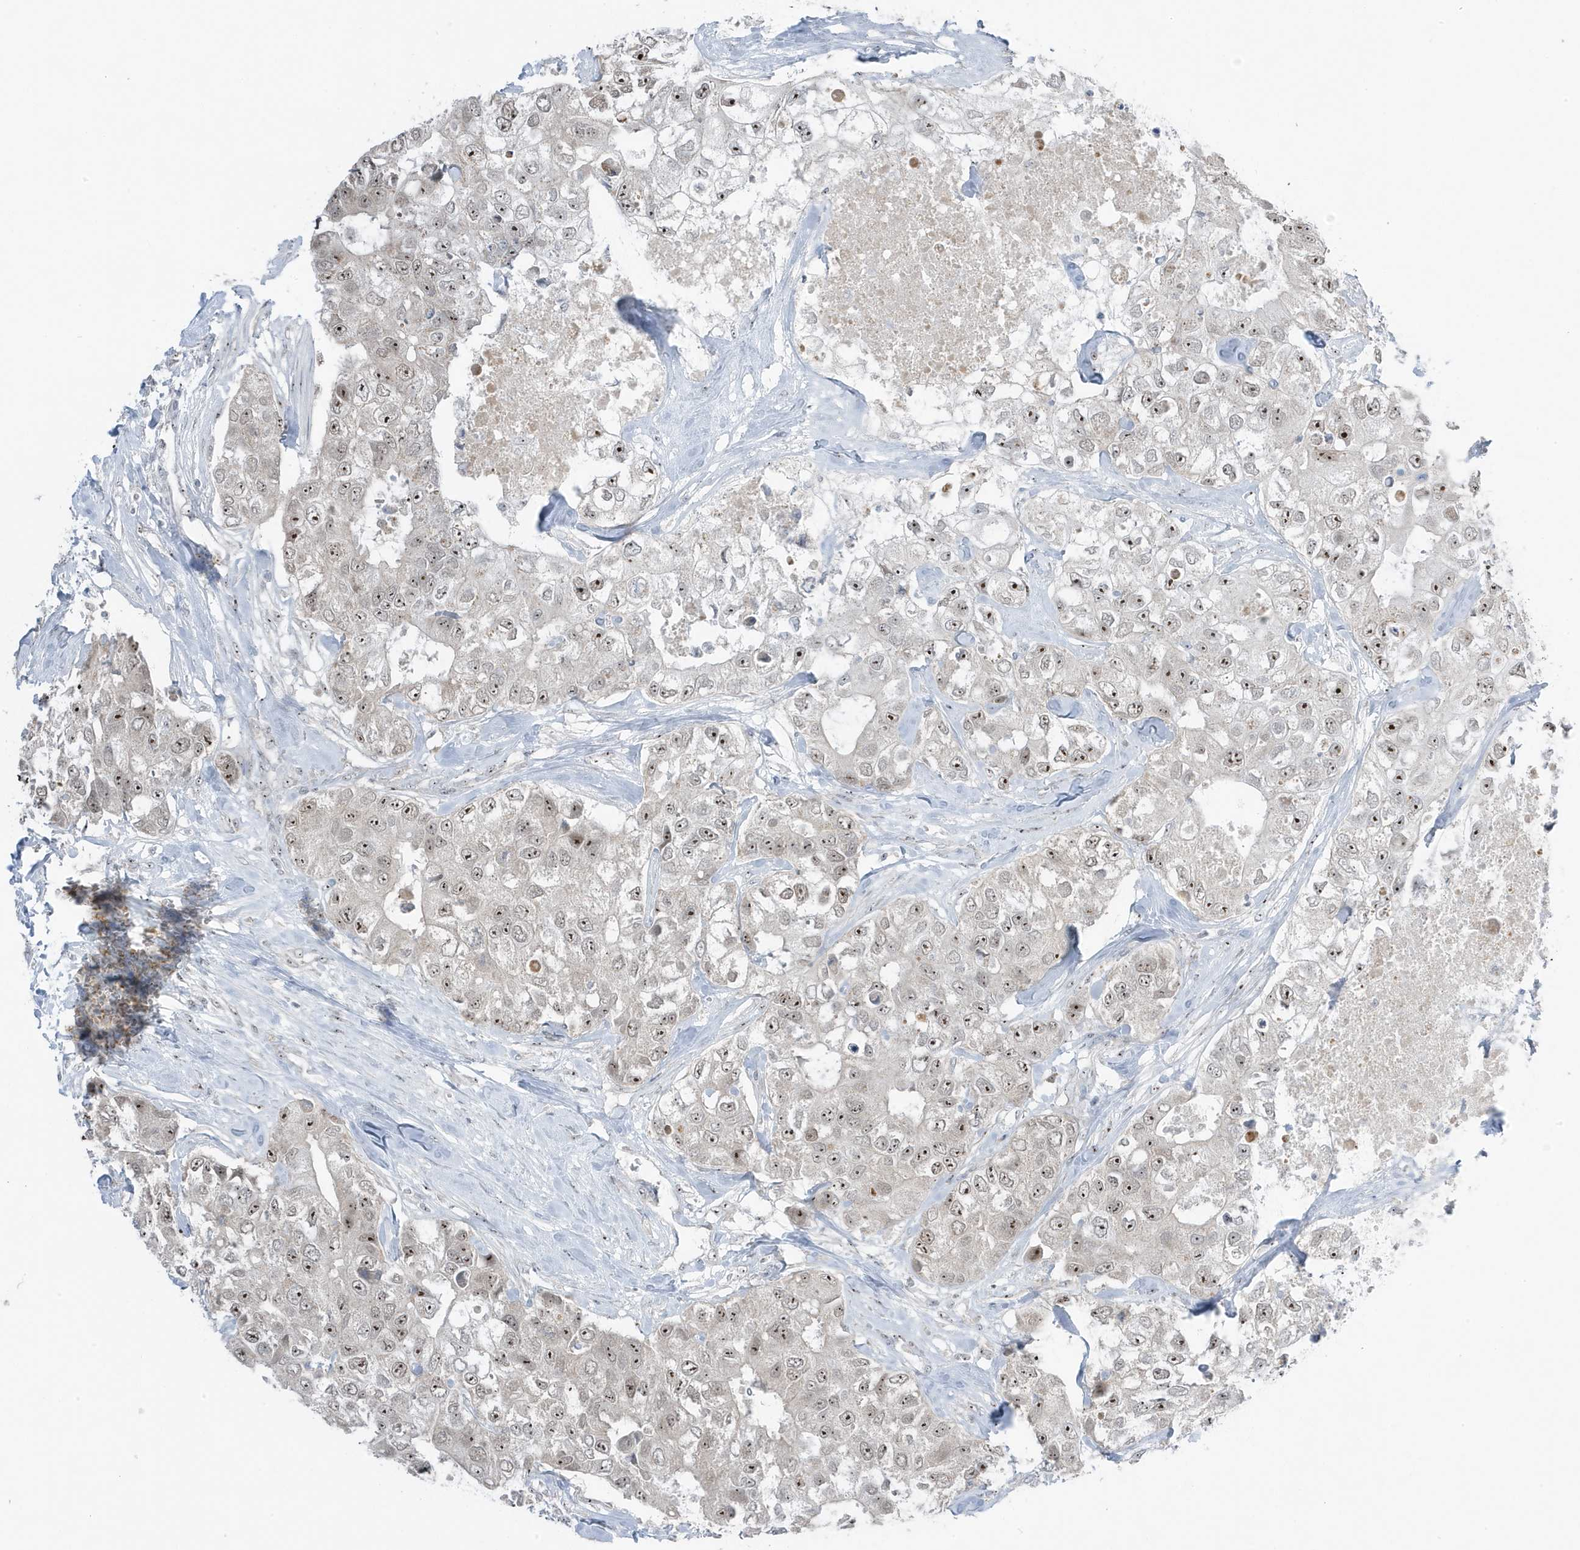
{"staining": {"intensity": "strong", "quantity": ">75%", "location": "nuclear"}, "tissue": "breast cancer", "cell_type": "Tumor cells", "image_type": "cancer", "snomed": [{"axis": "morphology", "description": "Duct carcinoma"}, {"axis": "topography", "description": "Breast"}], "caption": "Immunohistochemical staining of human breast cancer (infiltrating ductal carcinoma) exhibits high levels of strong nuclear positivity in approximately >75% of tumor cells.", "gene": "TSEN15", "patient": {"sex": "female", "age": 62}}